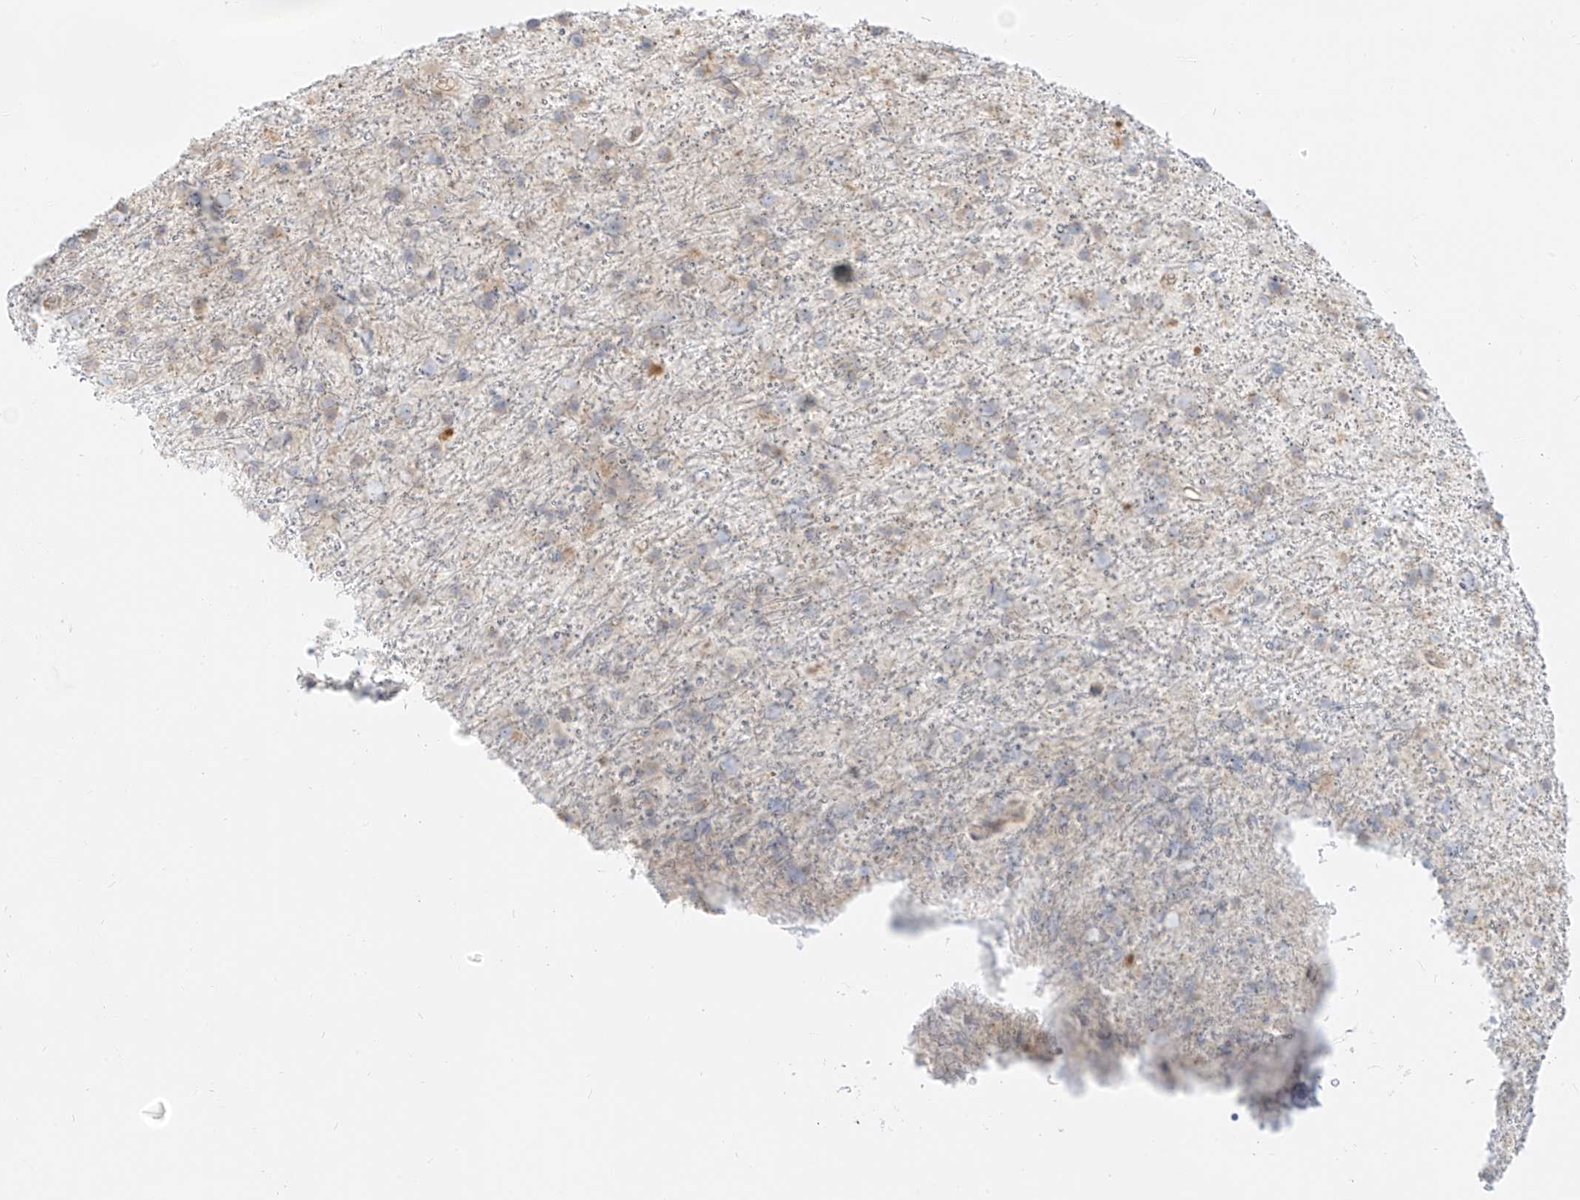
{"staining": {"intensity": "negative", "quantity": "none", "location": "none"}, "tissue": "glioma", "cell_type": "Tumor cells", "image_type": "cancer", "snomed": [{"axis": "morphology", "description": "Glioma, malignant, Low grade"}, {"axis": "topography", "description": "Cerebral cortex"}], "caption": "Photomicrograph shows no protein expression in tumor cells of glioma tissue.", "gene": "NHSL1", "patient": {"sex": "female", "age": 39}}